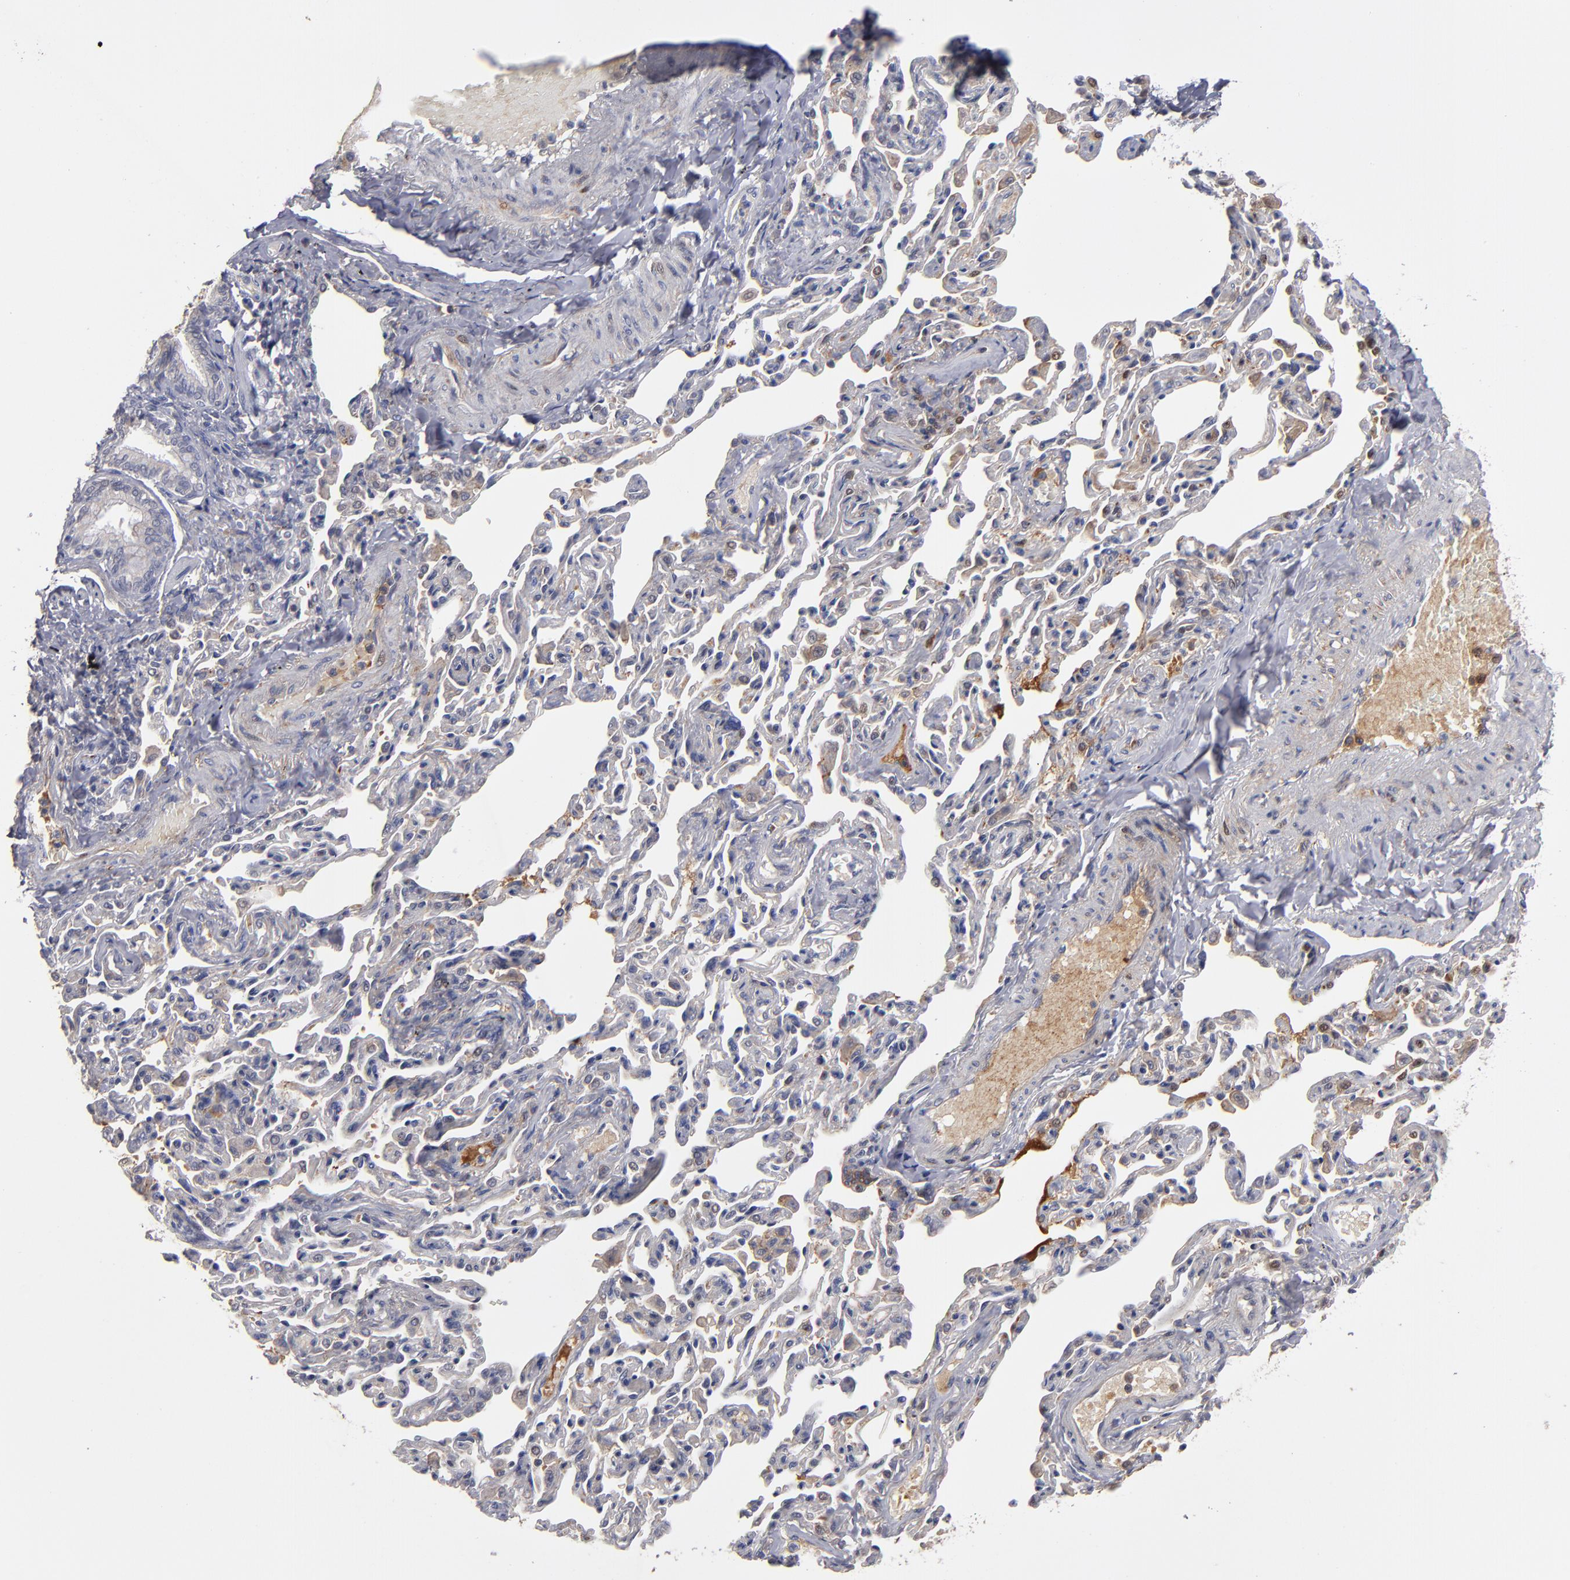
{"staining": {"intensity": "moderate", "quantity": ">75%", "location": "cytoplasmic/membranous"}, "tissue": "bronchus", "cell_type": "Respiratory epithelial cells", "image_type": "normal", "snomed": [{"axis": "morphology", "description": "Normal tissue, NOS"}, {"axis": "topography", "description": "Lung"}], "caption": "This micrograph reveals unremarkable bronchus stained with immunohistochemistry to label a protein in brown. The cytoplasmic/membranous of respiratory epithelial cells show moderate positivity for the protein. Nuclei are counter-stained blue.", "gene": "EXD2", "patient": {"sex": "male", "age": 64}}